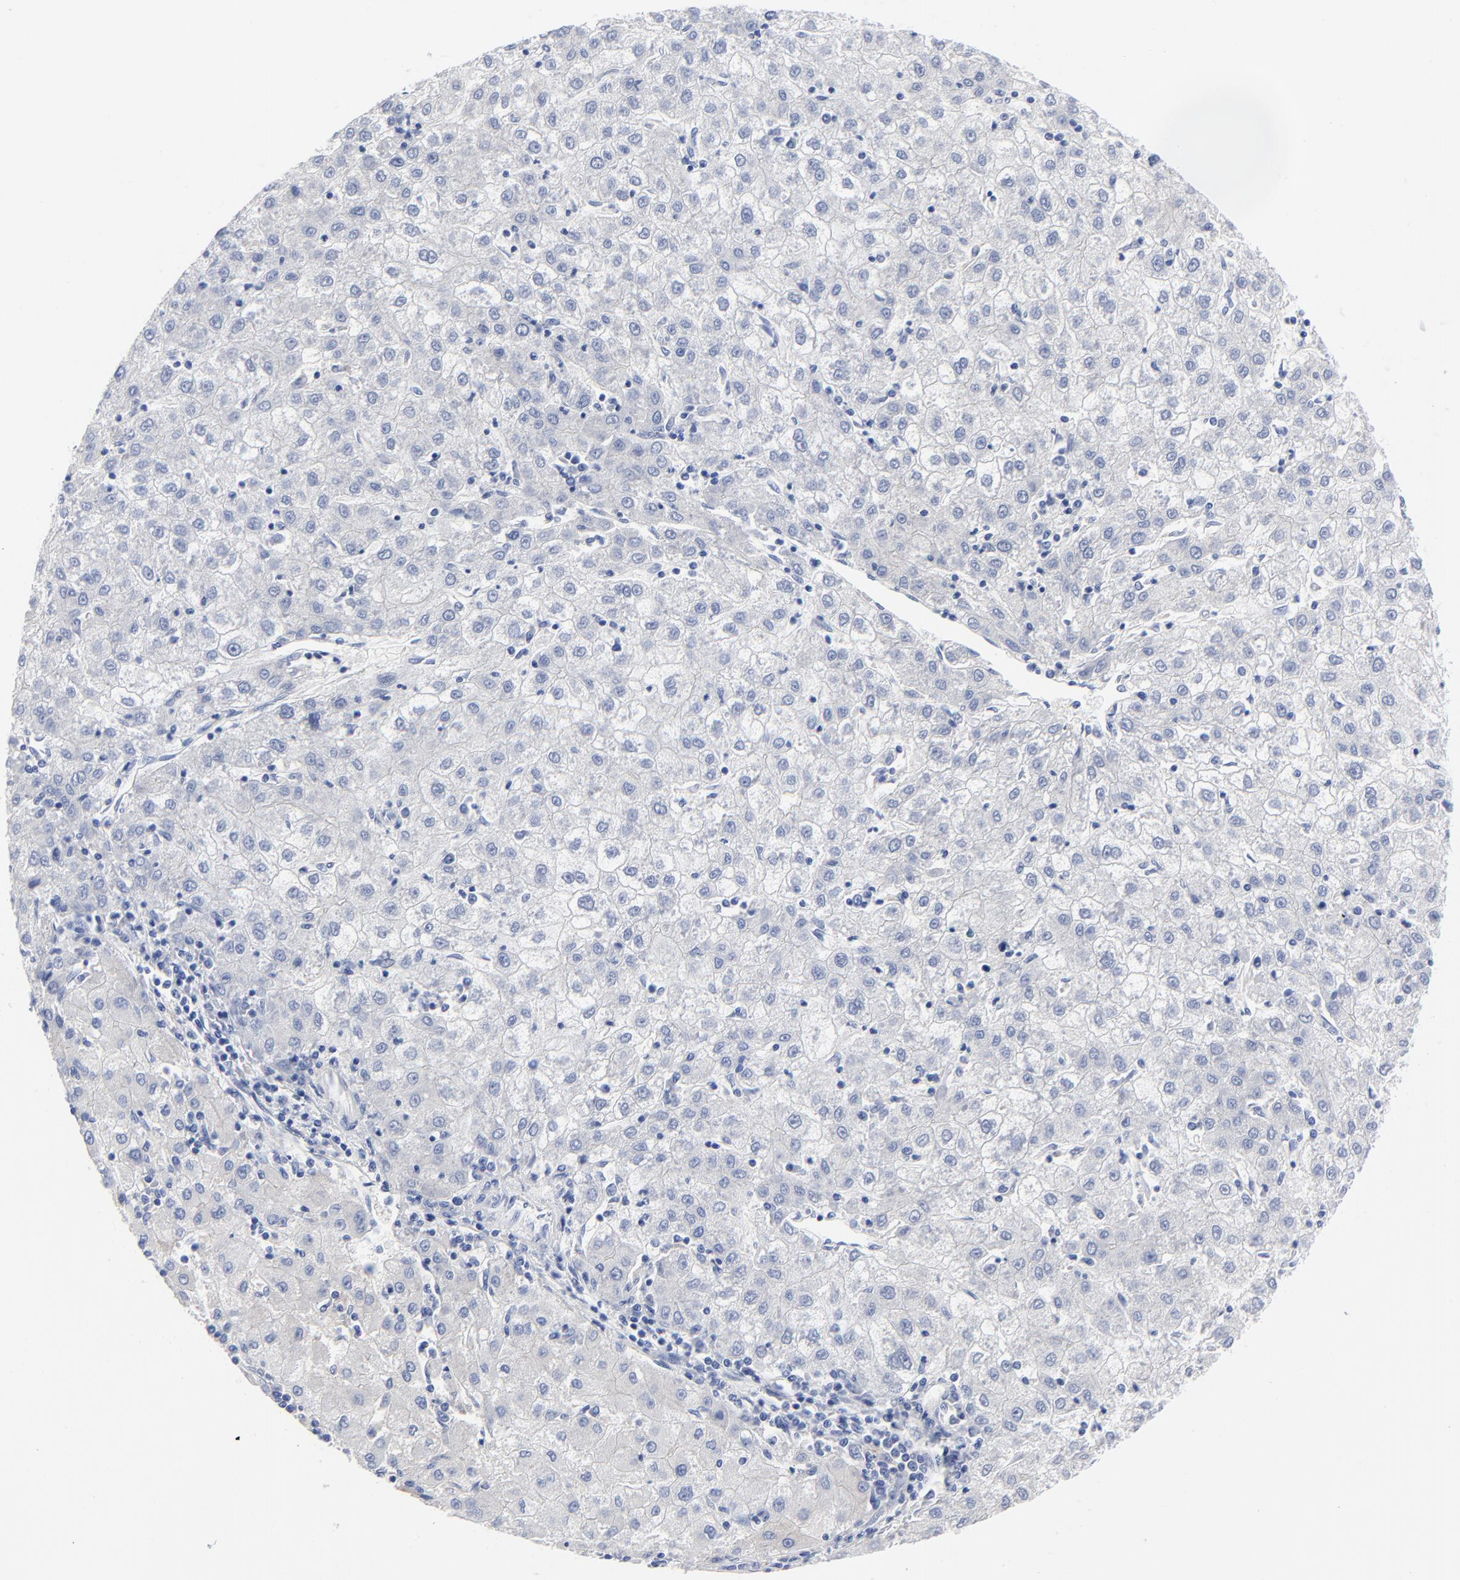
{"staining": {"intensity": "negative", "quantity": "none", "location": "none"}, "tissue": "liver cancer", "cell_type": "Tumor cells", "image_type": "cancer", "snomed": [{"axis": "morphology", "description": "Carcinoma, Hepatocellular, NOS"}, {"axis": "topography", "description": "Liver"}], "caption": "Liver hepatocellular carcinoma was stained to show a protein in brown. There is no significant staining in tumor cells.", "gene": "STAT2", "patient": {"sex": "male", "age": 72}}